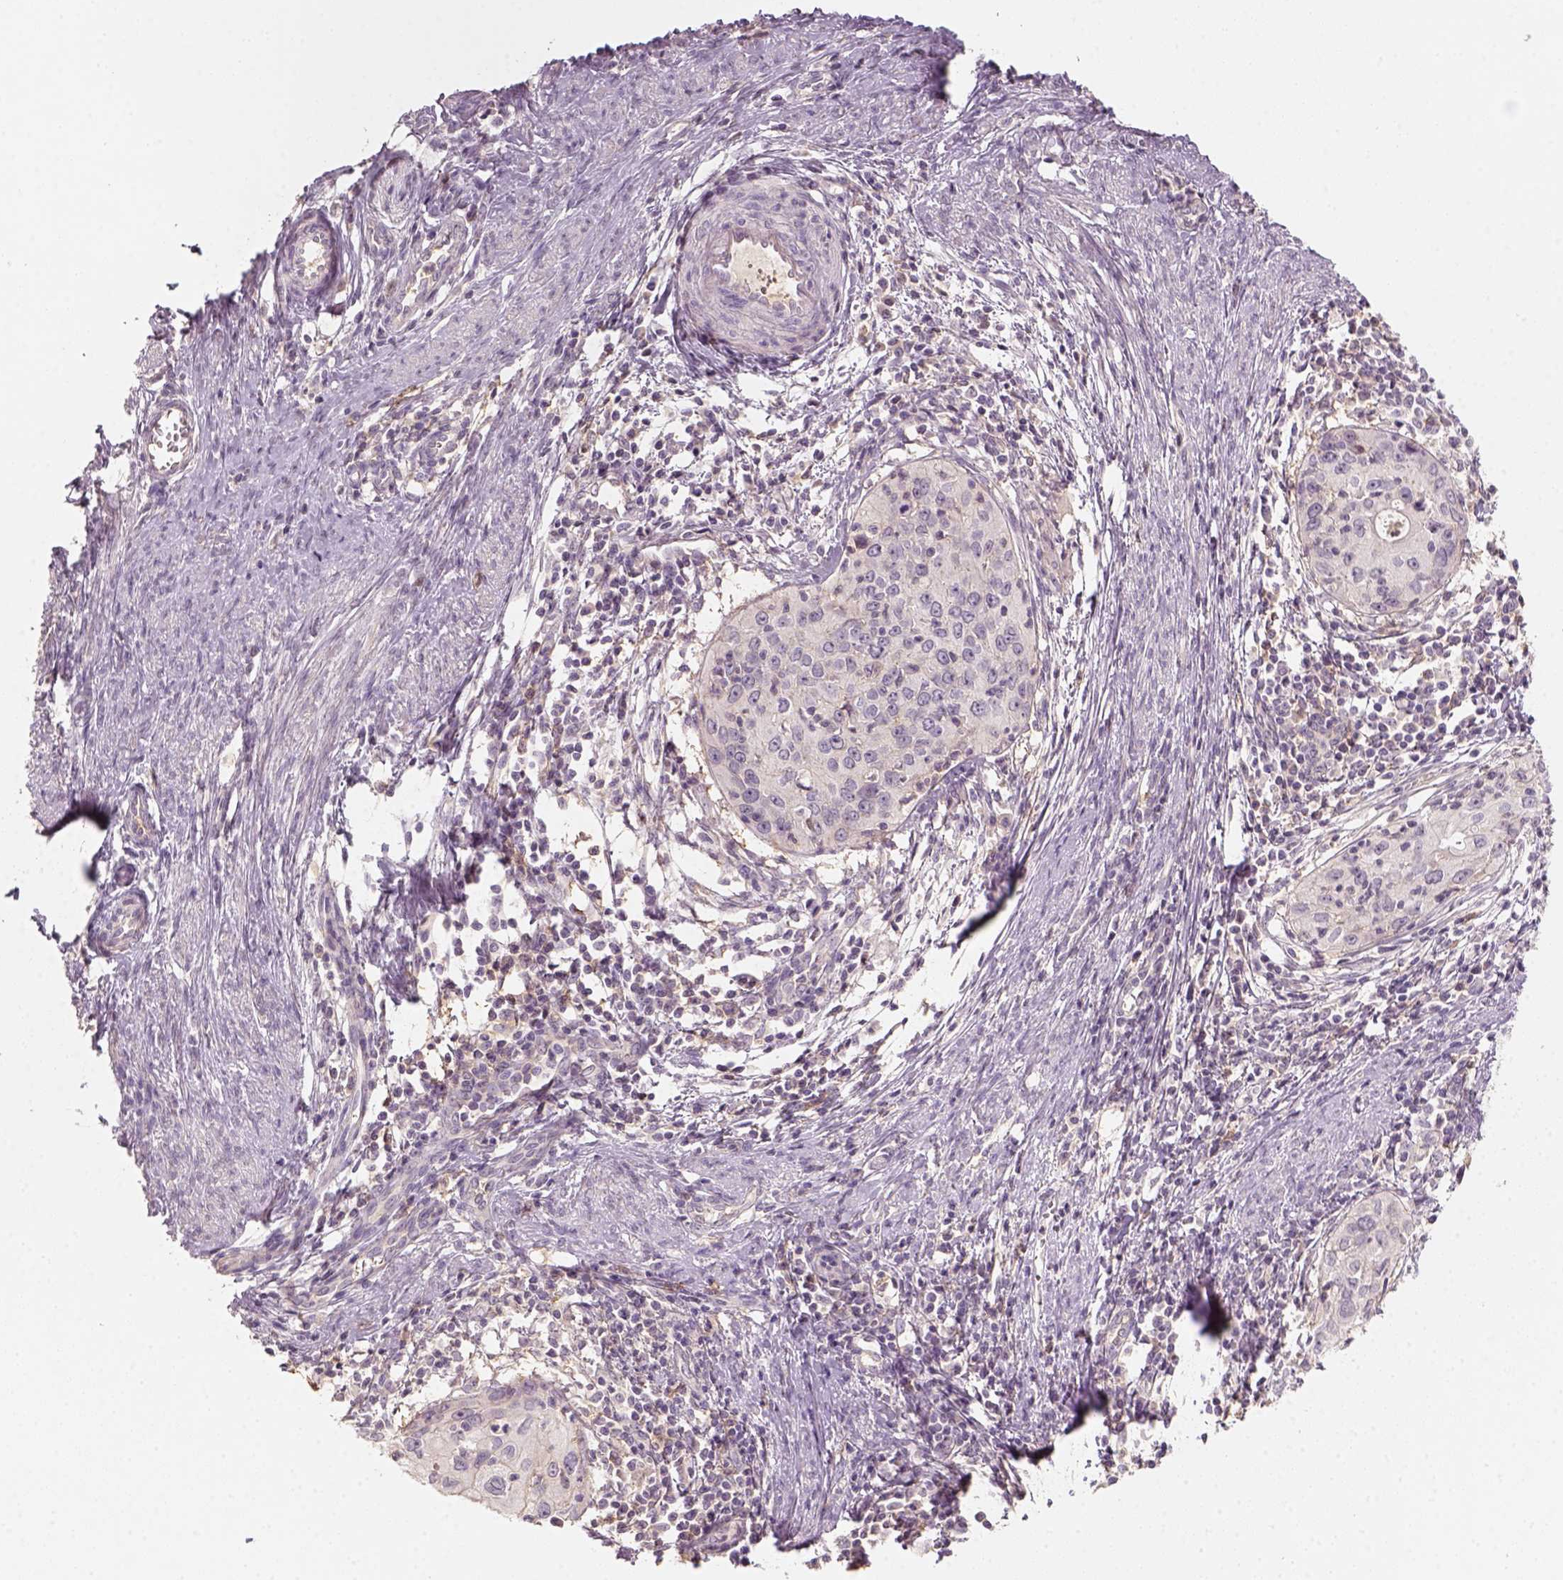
{"staining": {"intensity": "negative", "quantity": "none", "location": "none"}, "tissue": "cervical cancer", "cell_type": "Tumor cells", "image_type": "cancer", "snomed": [{"axis": "morphology", "description": "Squamous cell carcinoma, NOS"}, {"axis": "topography", "description": "Cervix"}], "caption": "Immunohistochemistry (IHC) micrograph of neoplastic tissue: human cervical squamous cell carcinoma stained with DAB demonstrates no significant protein positivity in tumor cells. The staining is performed using DAB brown chromogen with nuclei counter-stained in using hematoxylin.", "gene": "AQP9", "patient": {"sex": "female", "age": 40}}